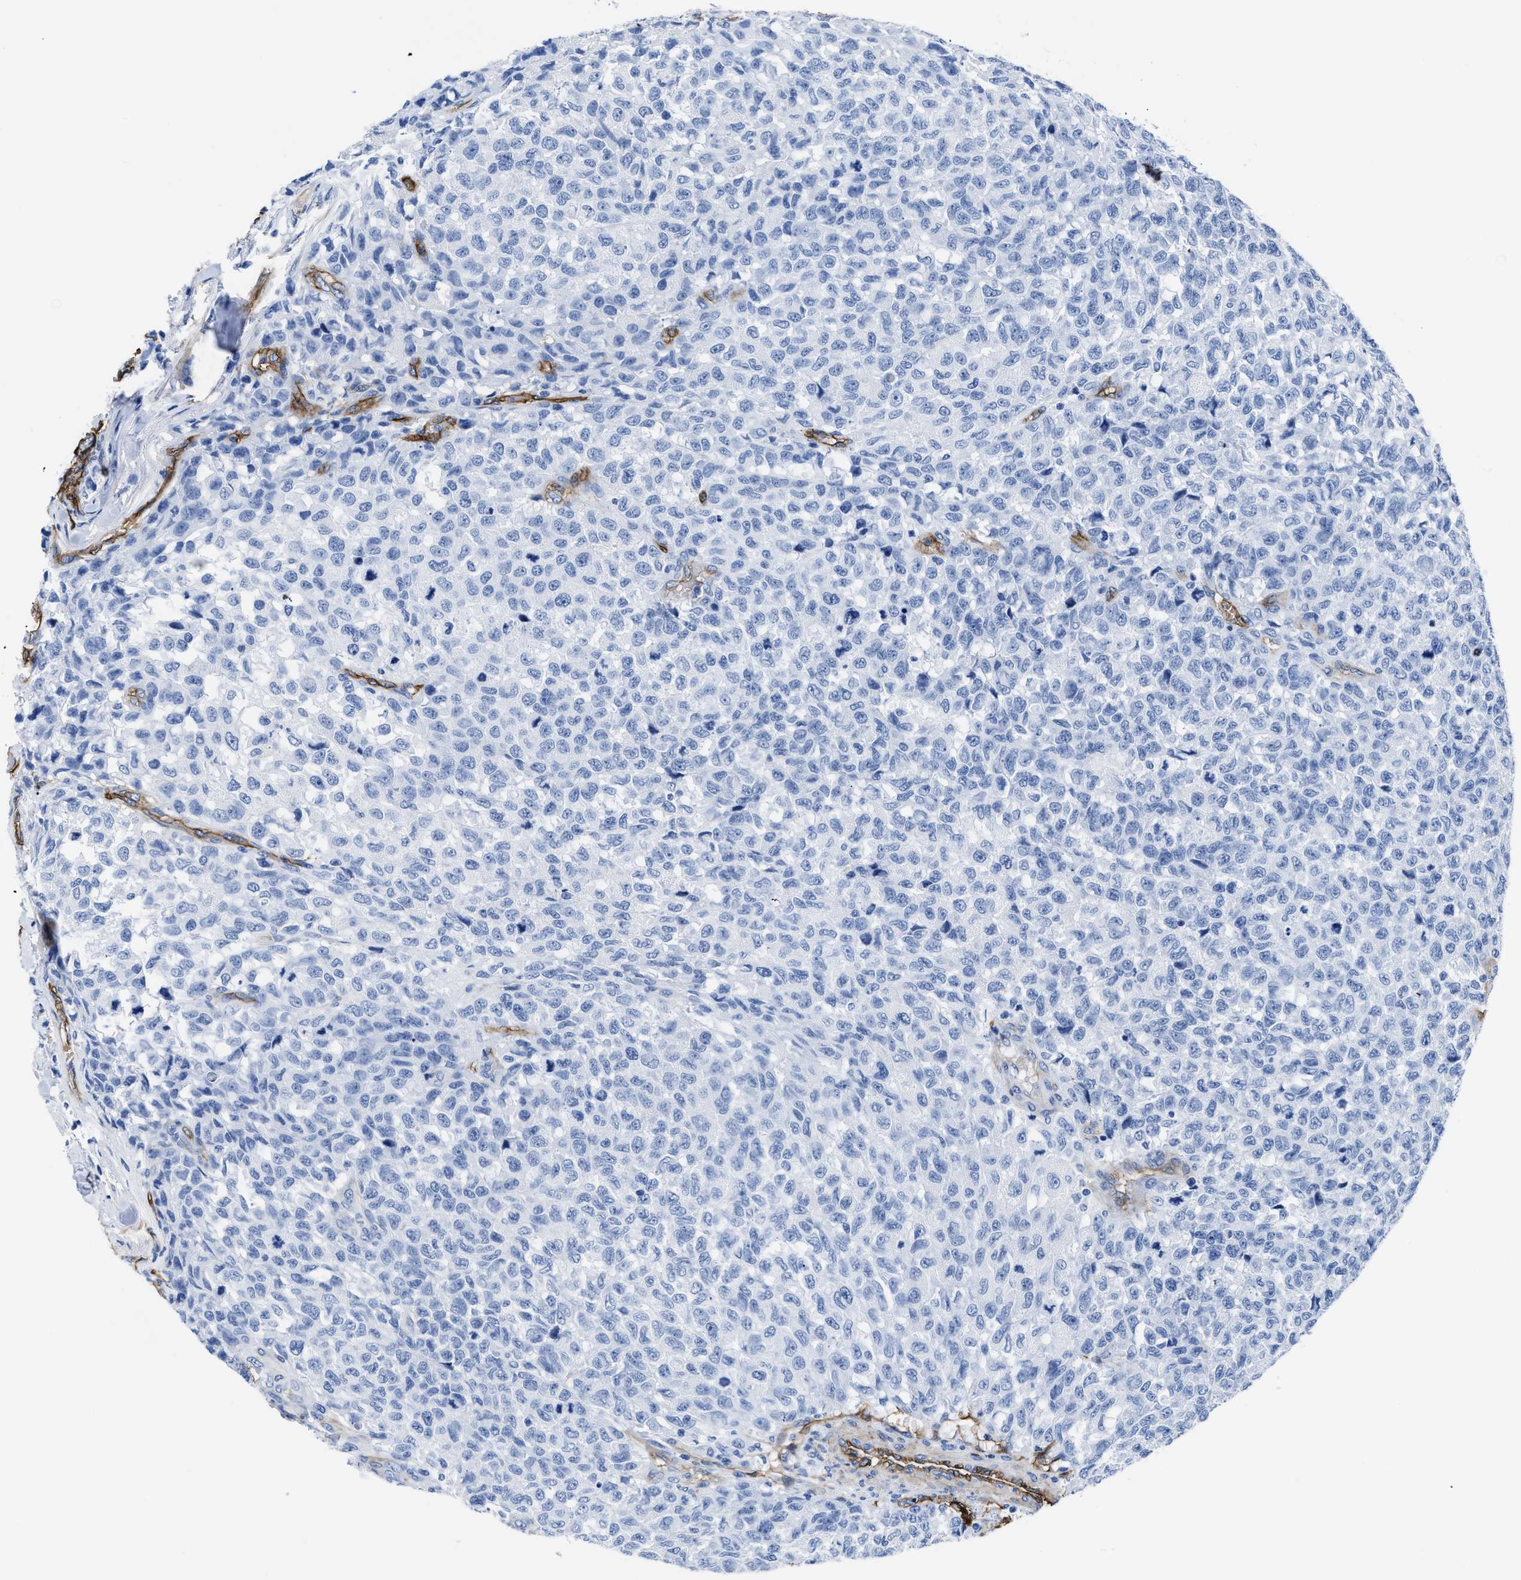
{"staining": {"intensity": "negative", "quantity": "none", "location": "none"}, "tissue": "testis cancer", "cell_type": "Tumor cells", "image_type": "cancer", "snomed": [{"axis": "morphology", "description": "Seminoma, NOS"}, {"axis": "topography", "description": "Testis"}], "caption": "High magnification brightfield microscopy of seminoma (testis) stained with DAB (3,3'-diaminobenzidine) (brown) and counterstained with hematoxylin (blue): tumor cells show no significant staining.", "gene": "AQP1", "patient": {"sex": "male", "age": 59}}